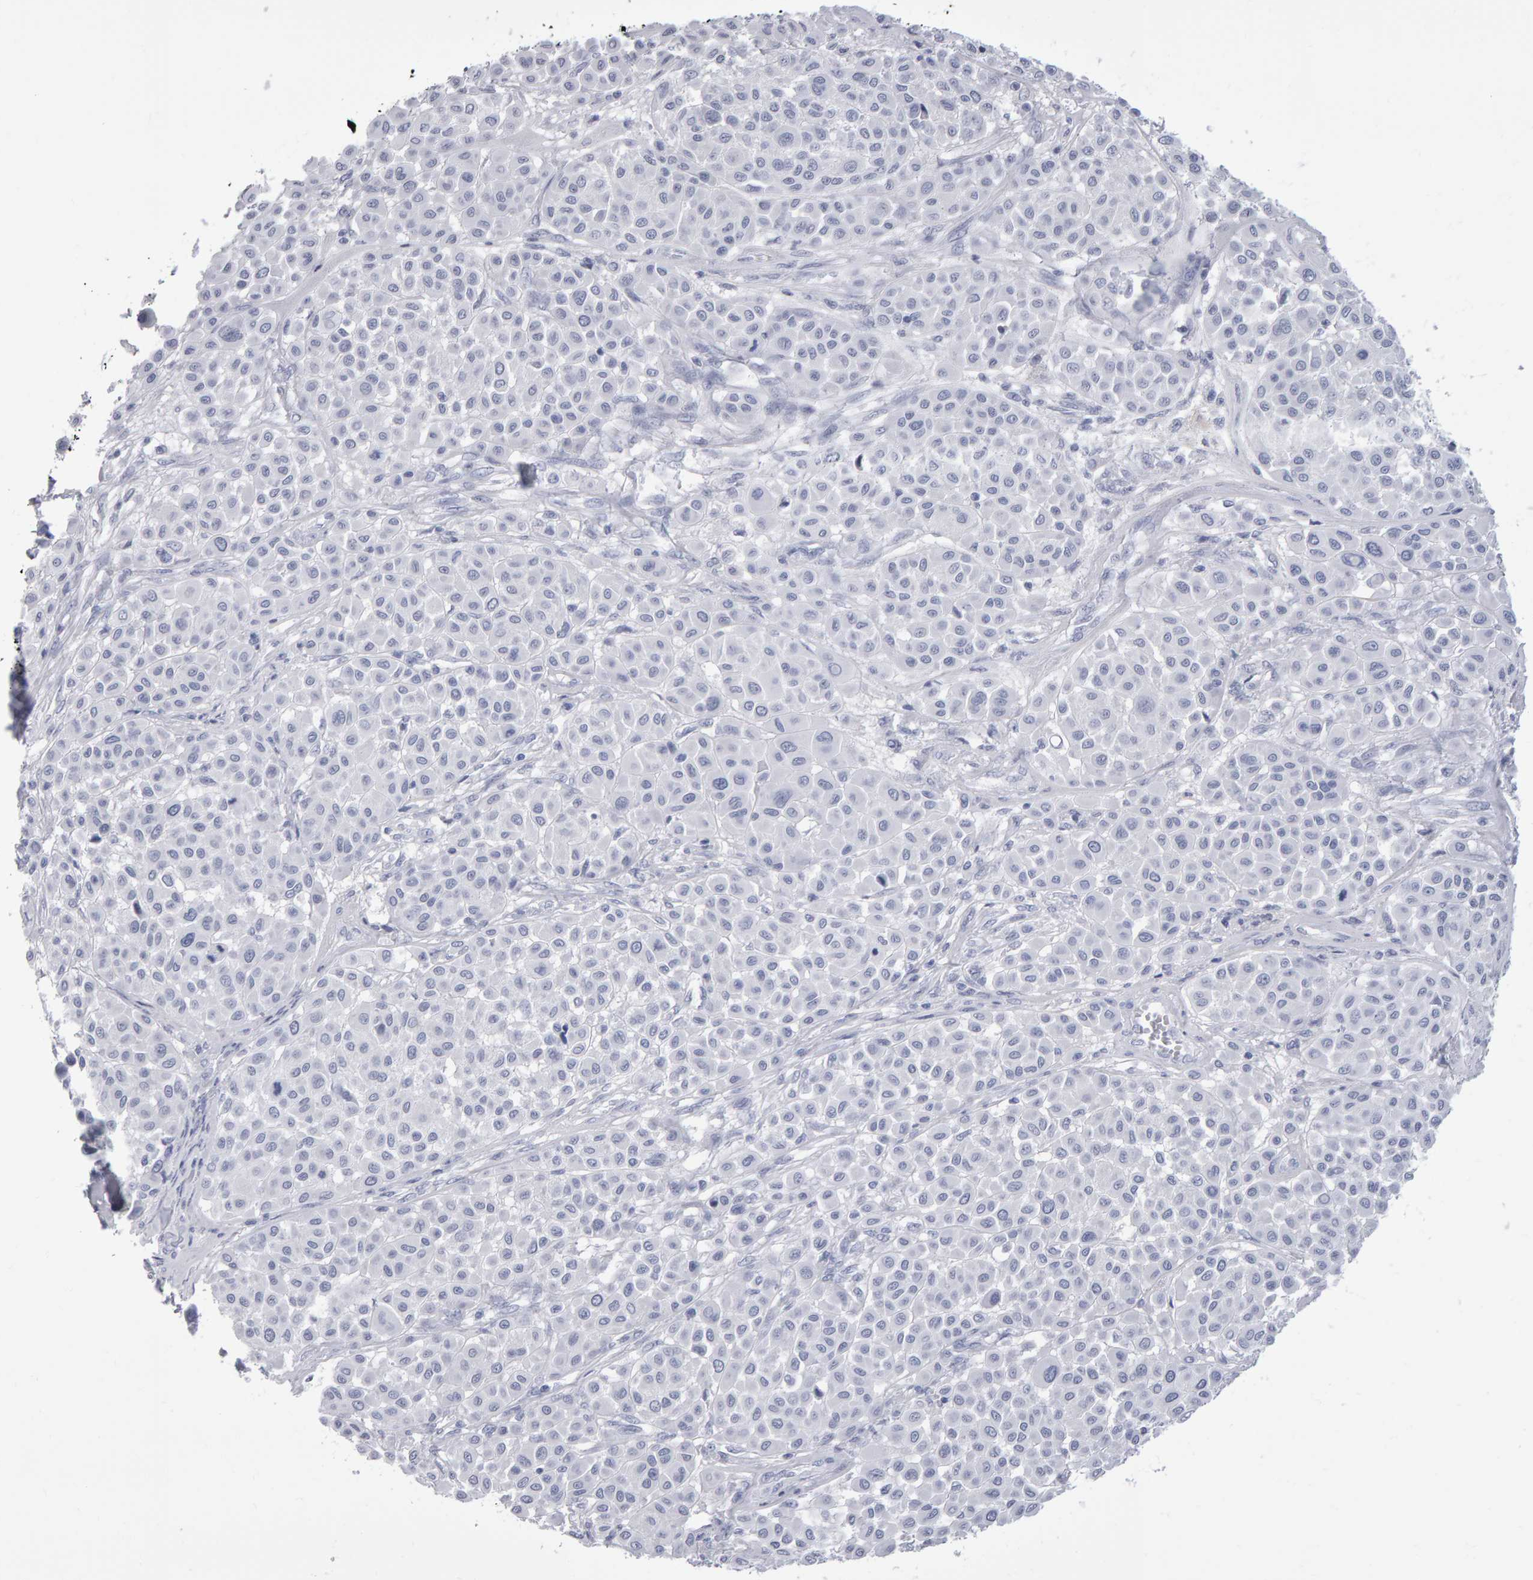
{"staining": {"intensity": "negative", "quantity": "none", "location": "none"}, "tissue": "melanoma", "cell_type": "Tumor cells", "image_type": "cancer", "snomed": [{"axis": "morphology", "description": "Malignant melanoma, Metastatic site"}, {"axis": "topography", "description": "Soft tissue"}], "caption": "Melanoma was stained to show a protein in brown. There is no significant staining in tumor cells.", "gene": "NCDN", "patient": {"sex": "male", "age": 41}}